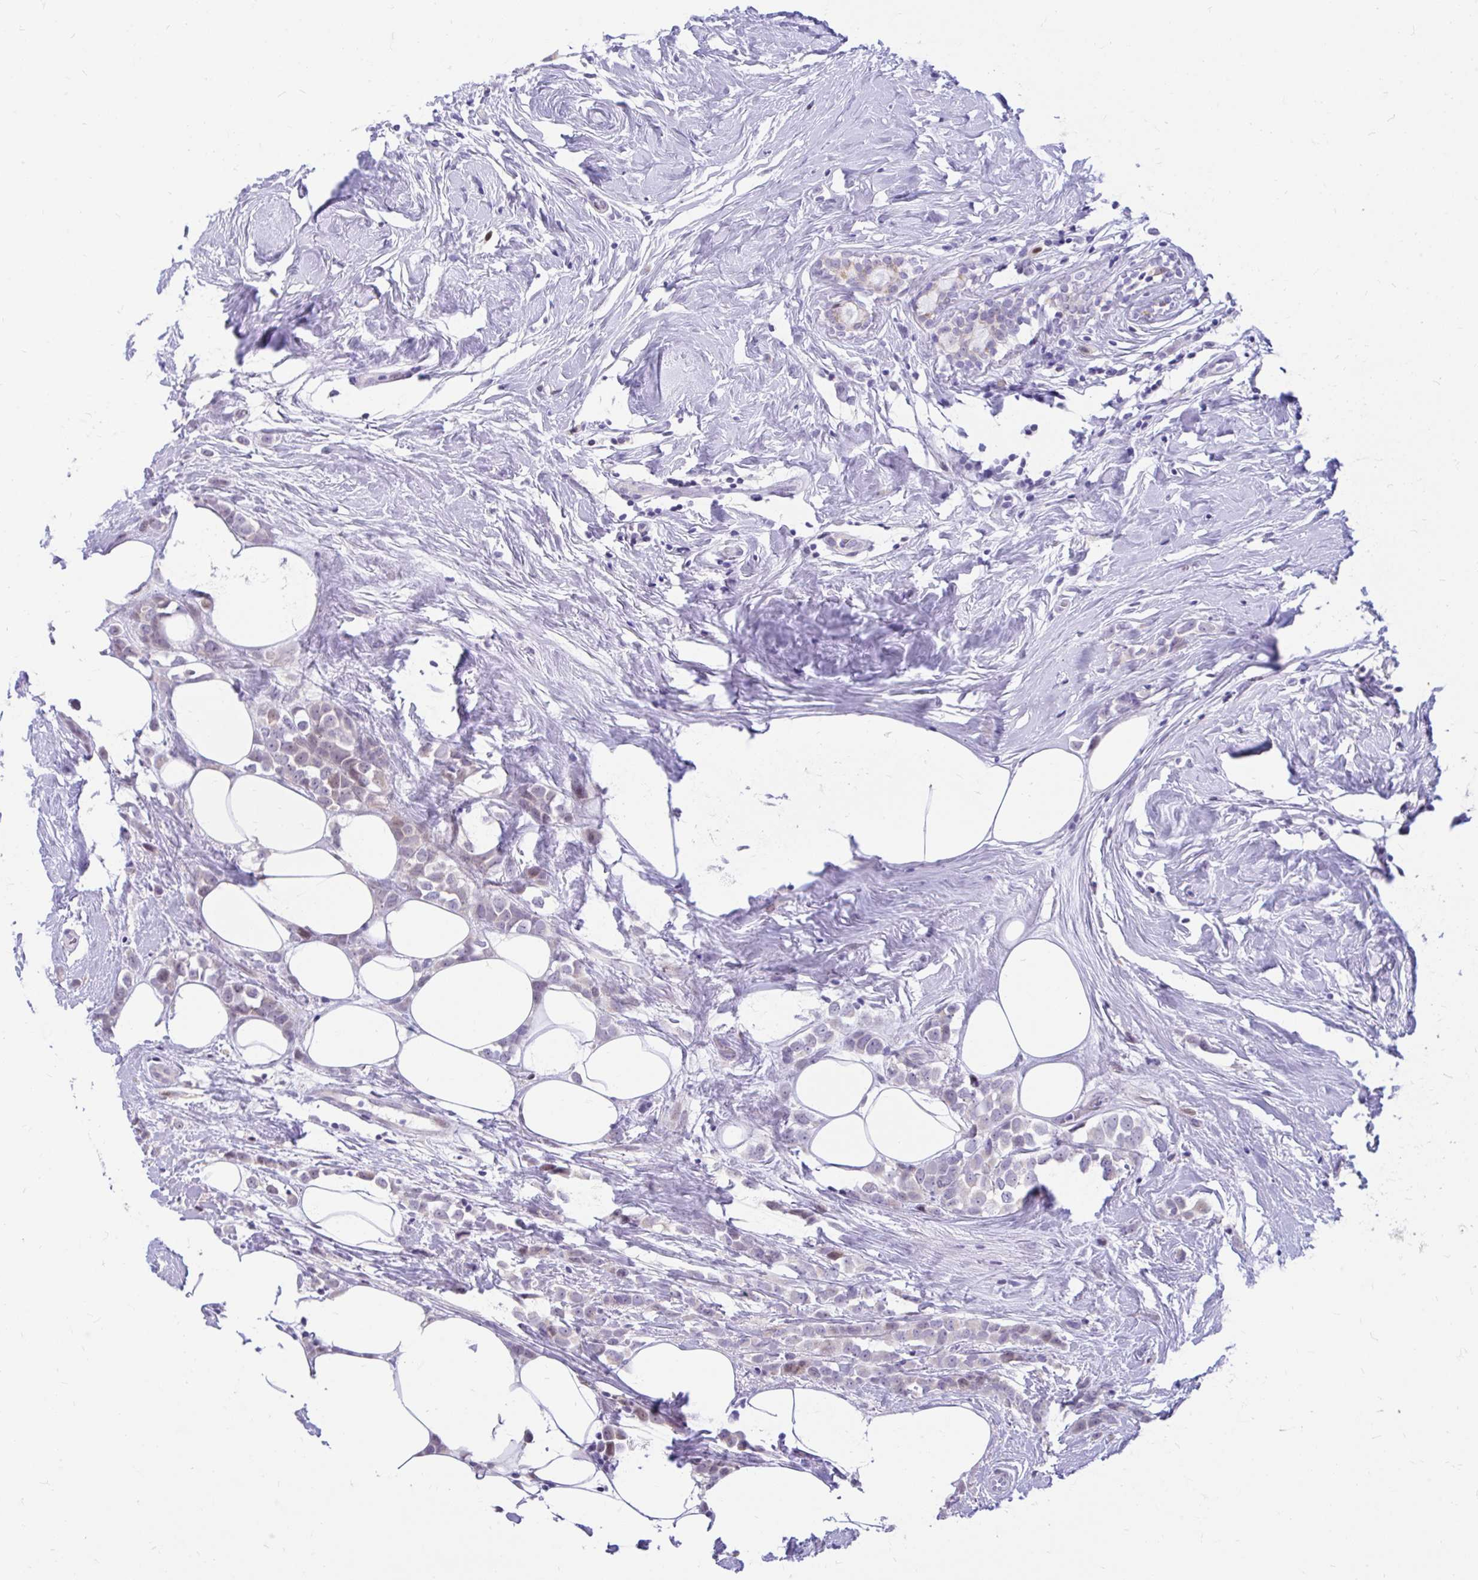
{"staining": {"intensity": "weak", "quantity": "<25%", "location": "nuclear"}, "tissue": "breast cancer", "cell_type": "Tumor cells", "image_type": "cancer", "snomed": [{"axis": "morphology", "description": "Duct carcinoma"}, {"axis": "topography", "description": "Breast"}], "caption": "Micrograph shows no significant protein expression in tumor cells of infiltrating ductal carcinoma (breast).", "gene": "GLB1L2", "patient": {"sex": "female", "age": 80}}